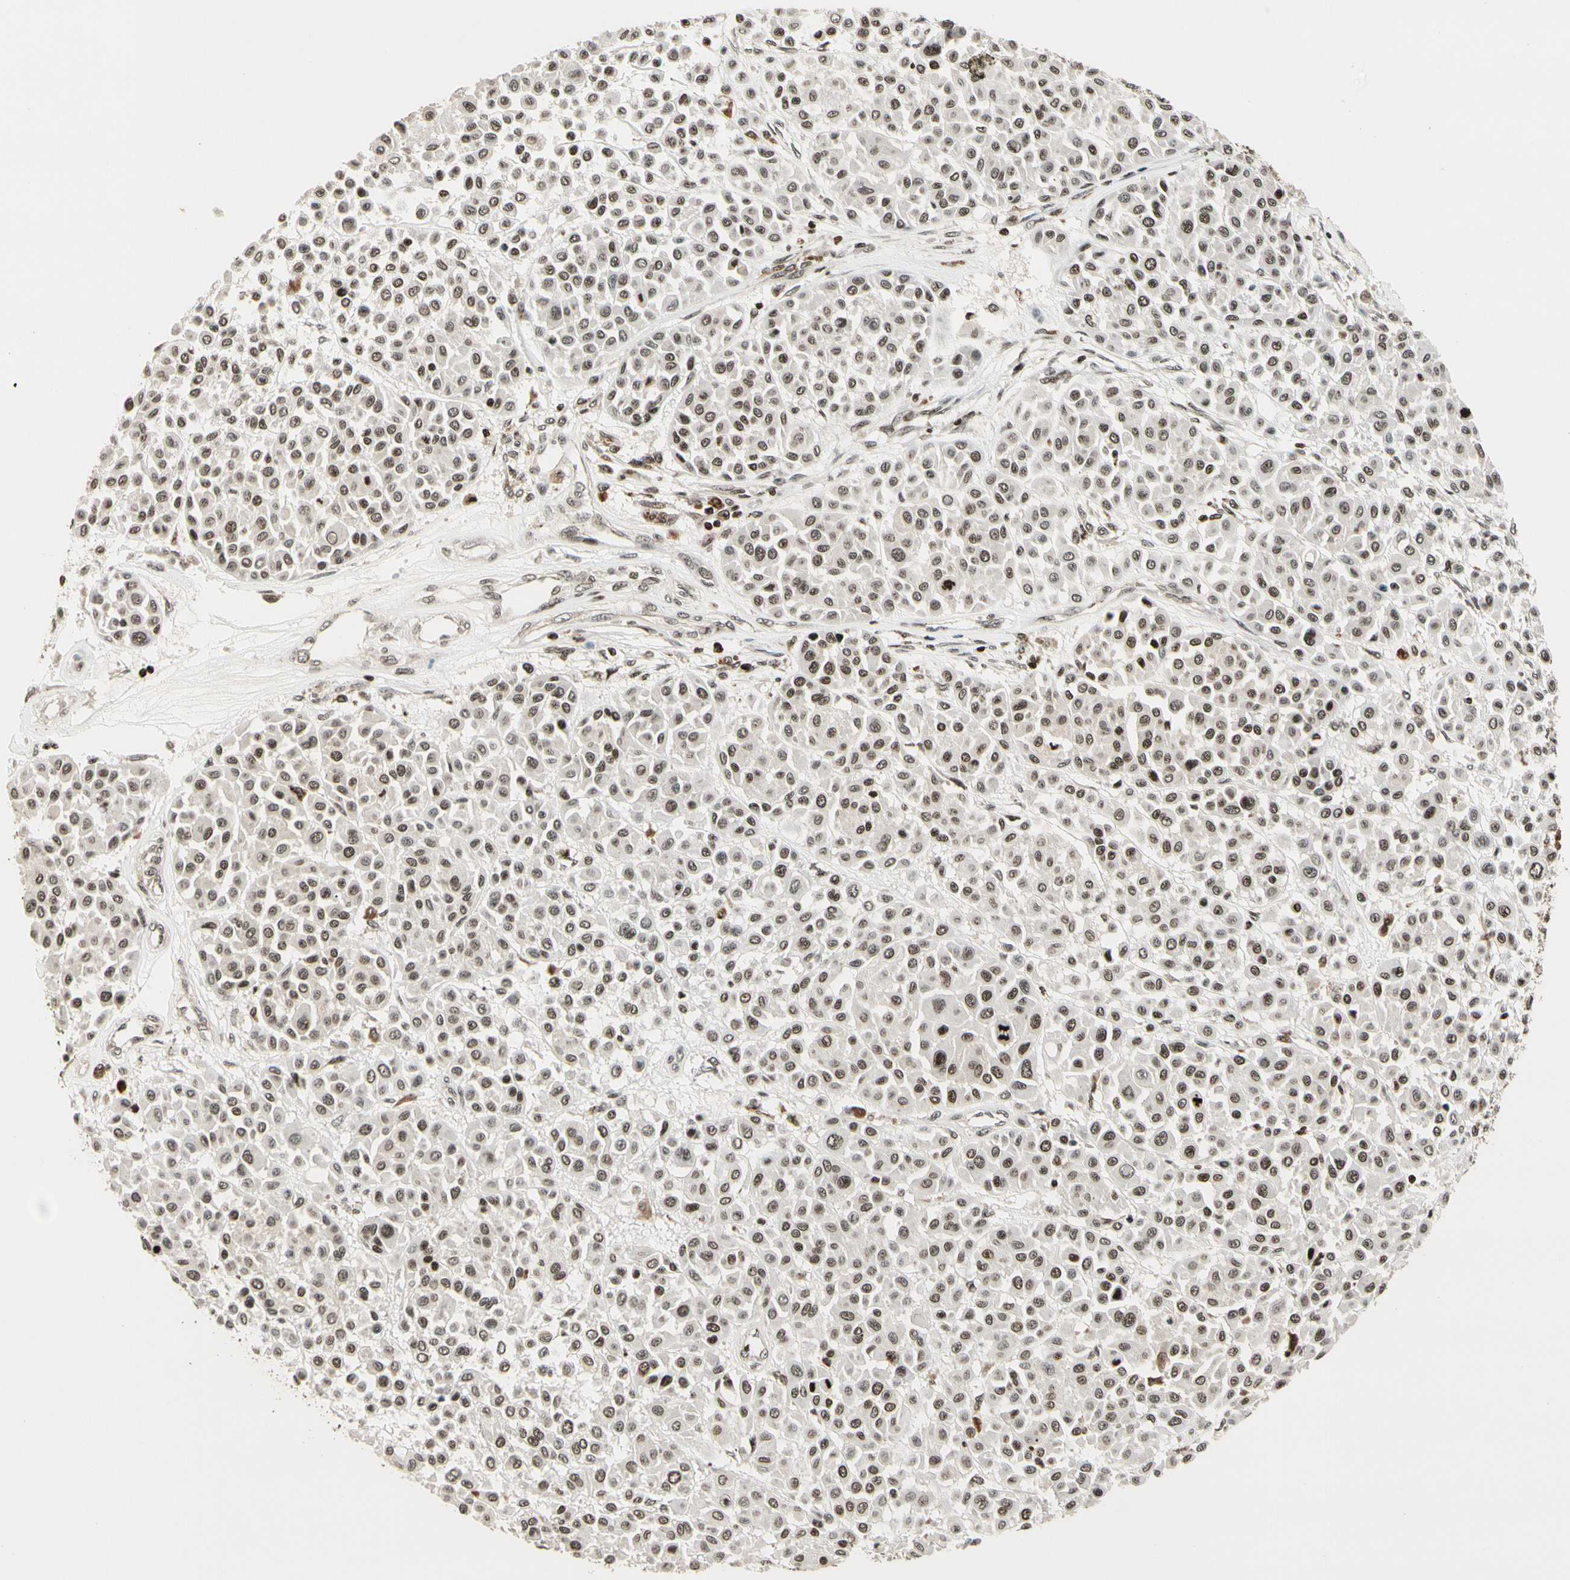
{"staining": {"intensity": "weak", "quantity": ">75%", "location": "nuclear"}, "tissue": "melanoma", "cell_type": "Tumor cells", "image_type": "cancer", "snomed": [{"axis": "morphology", "description": "Malignant melanoma, Metastatic site"}, {"axis": "topography", "description": "Soft tissue"}], "caption": "The image shows staining of melanoma, revealing weak nuclear protein positivity (brown color) within tumor cells. The staining was performed using DAB (3,3'-diaminobenzidine) to visualize the protein expression in brown, while the nuclei were stained in blue with hematoxylin (Magnification: 20x).", "gene": "TSHZ3", "patient": {"sex": "male", "age": 41}}